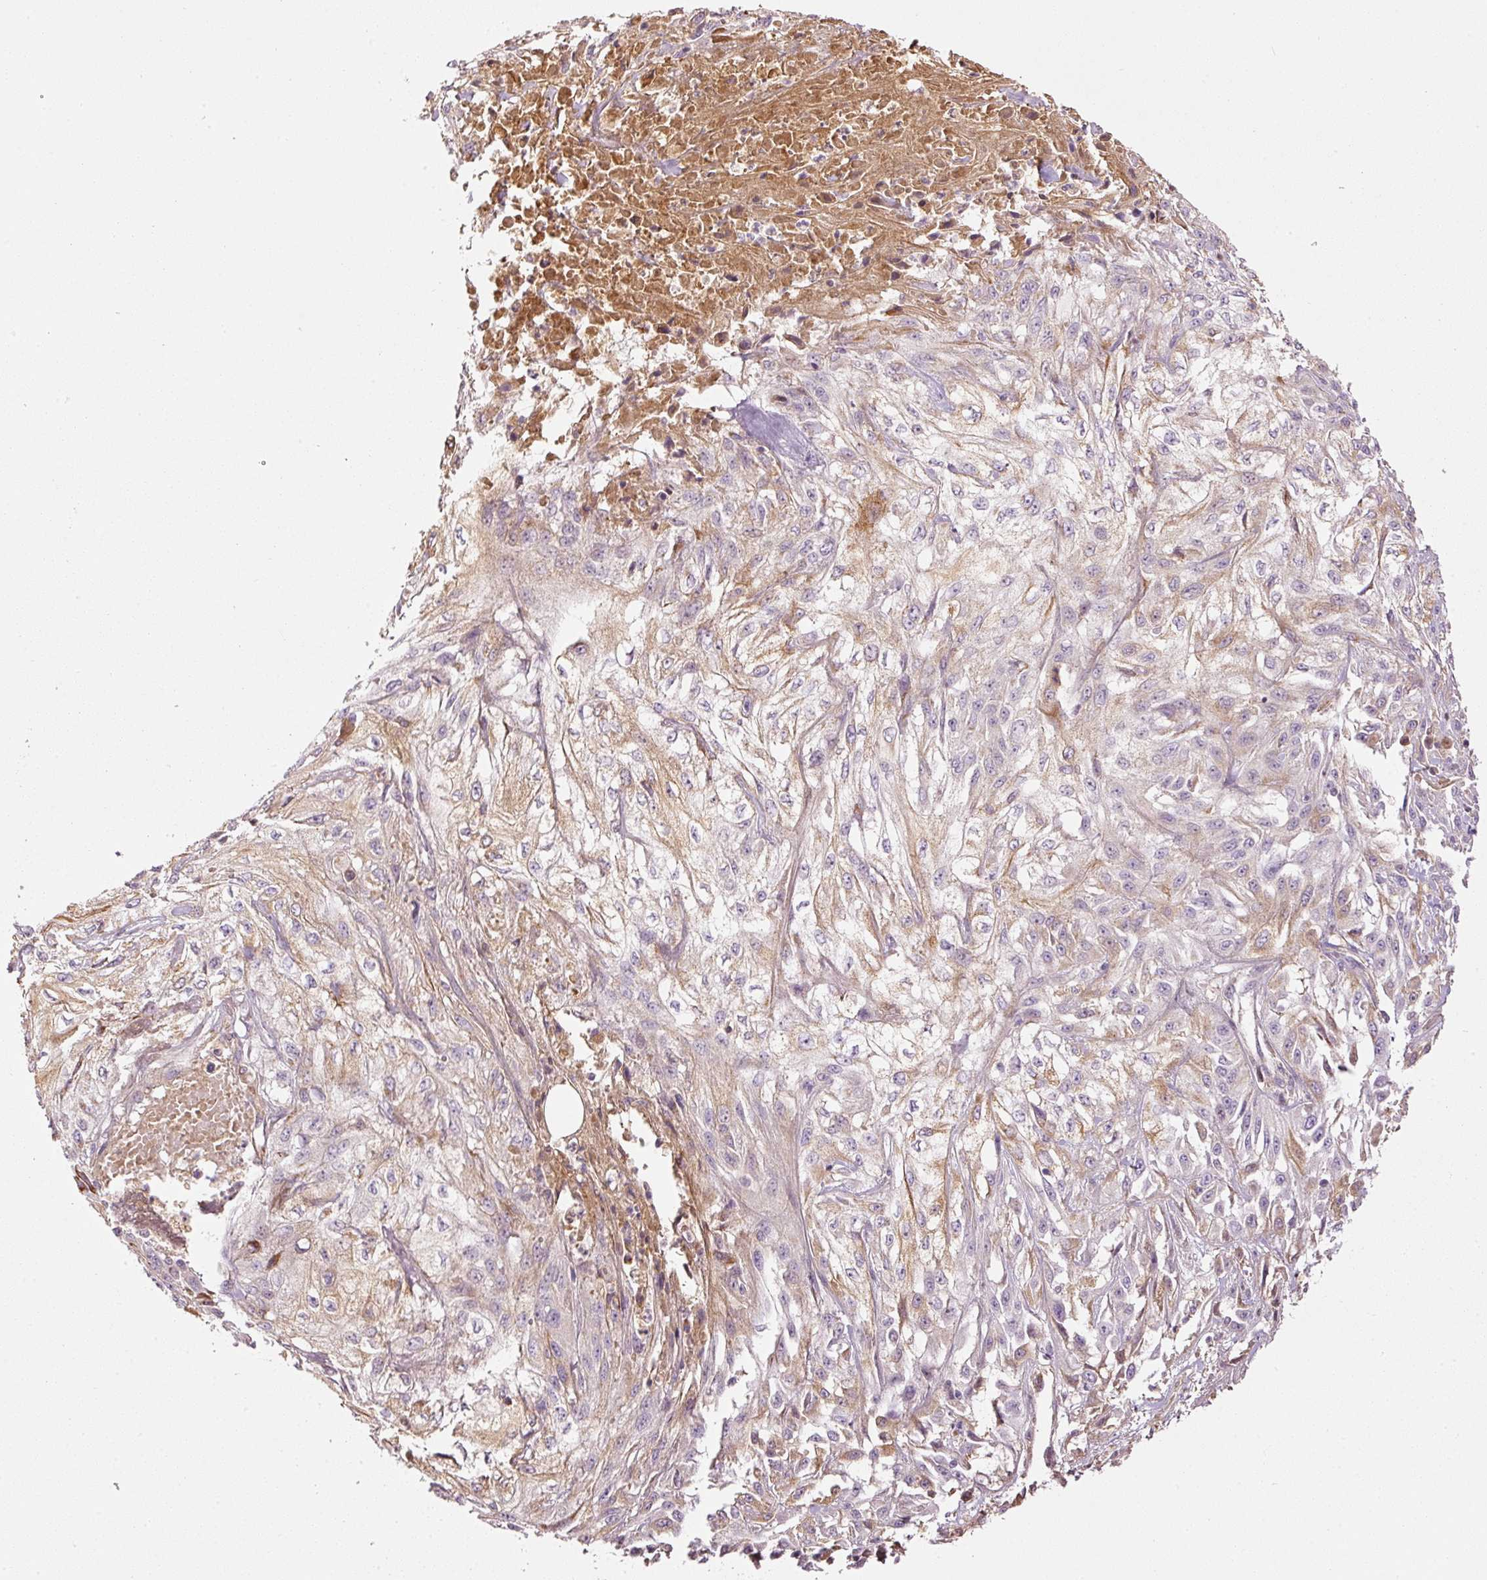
{"staining": {"intensity": "weak", "quantity": "<25%", "location": "cytoplasmic/membranous"}, "tissue": "skin cancer", "cell_type": "Tumor cells", "image_type": "cancer", "snomed": [{"axis": "morphology", "description": "Squamous cell carcinoma, NOS"}, {"axis": "morphology", "description": "Squamous cell carcinoma, metastatic, NOS"}, {"axis": "topography", "description": "Skin"}, {"axis": "topography", "description": "Lymph node"}], "caption": "The photomicrograph demonstrates no significant positivity in tumor cells of skin cancer.", "gene": "SERPING1", "patient": {"sex": "male", "age": 75}}